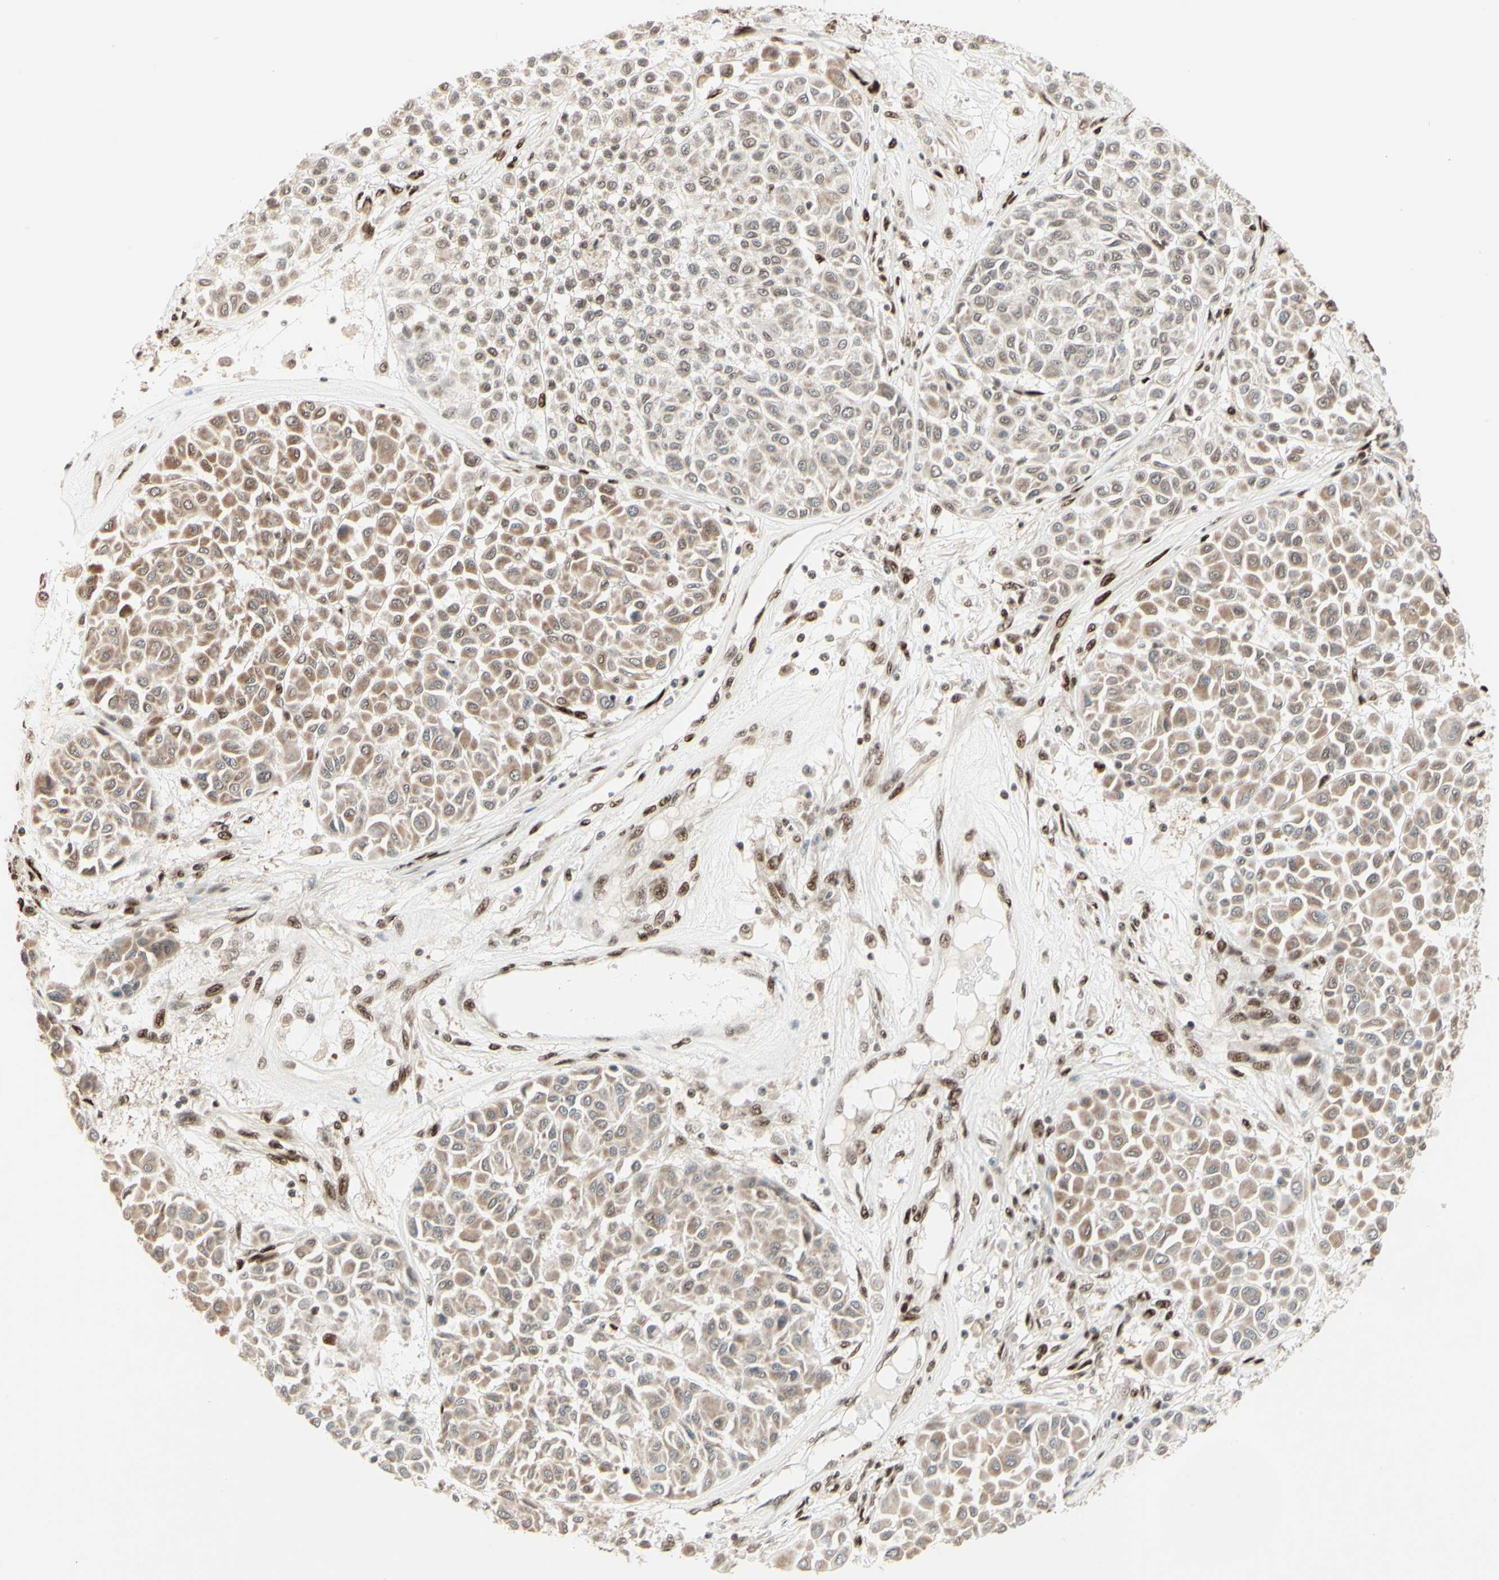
{"staining": {"intensity": "weak", "quantity": "25%-75%", "location": "cytoplasmic/membranous"}, "tissue": "melanoma", "cell_type": "Tumor cells", "image_type": "cancer", "snomed": [{"axis": "morphology", "description": "Malignant melanoma, Metastatic site"}, {"axis": "topography", "description": "Soft tissue"}], "caption": "This image demonstrates immunohistochemistry staining of human malignant melanoma (metastatic site), with low weak cytoplasmic/membranous expression in about 25%-75% of tumor cells.", "gene": "NR3C1", "patient": {"sex": "male", "age": 41}}